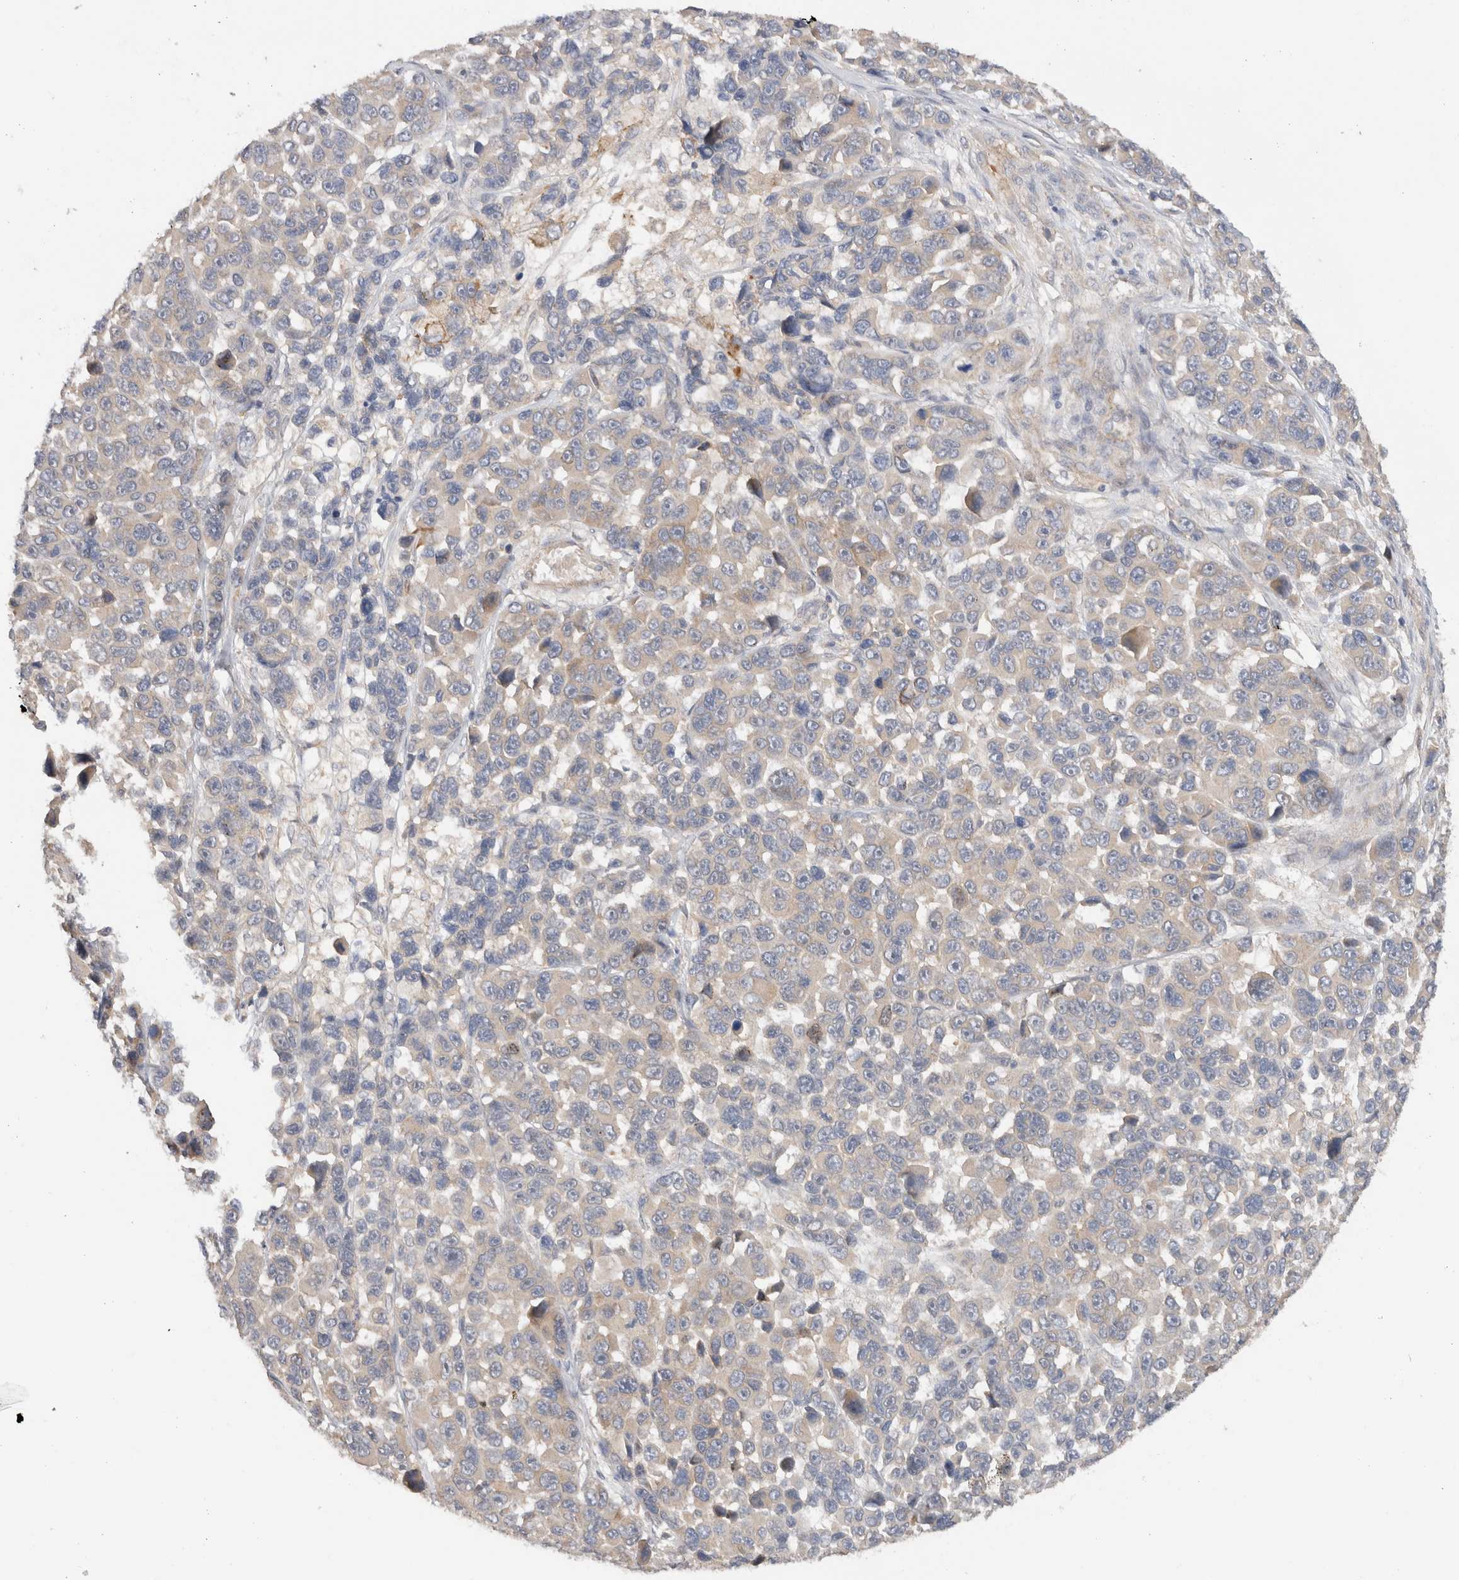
{"staining": {"intensity": "weak", "quantity": "<25%", "location": "cytoplasmic/membranous"}, "tissue": "melanoma", "cell_type": "Tumor cells", "image_type": "cancer", "snomed": [{"axis": "morphology", "description": "Malignant melanoma, NOS"}, {"axis": "topography", "description": "Skin"}], "caption": "There is no significant staining in tumor cells of malignant melanoma.", "gene": "SGK3", "patient": {"sex": "male", "age": 53}}